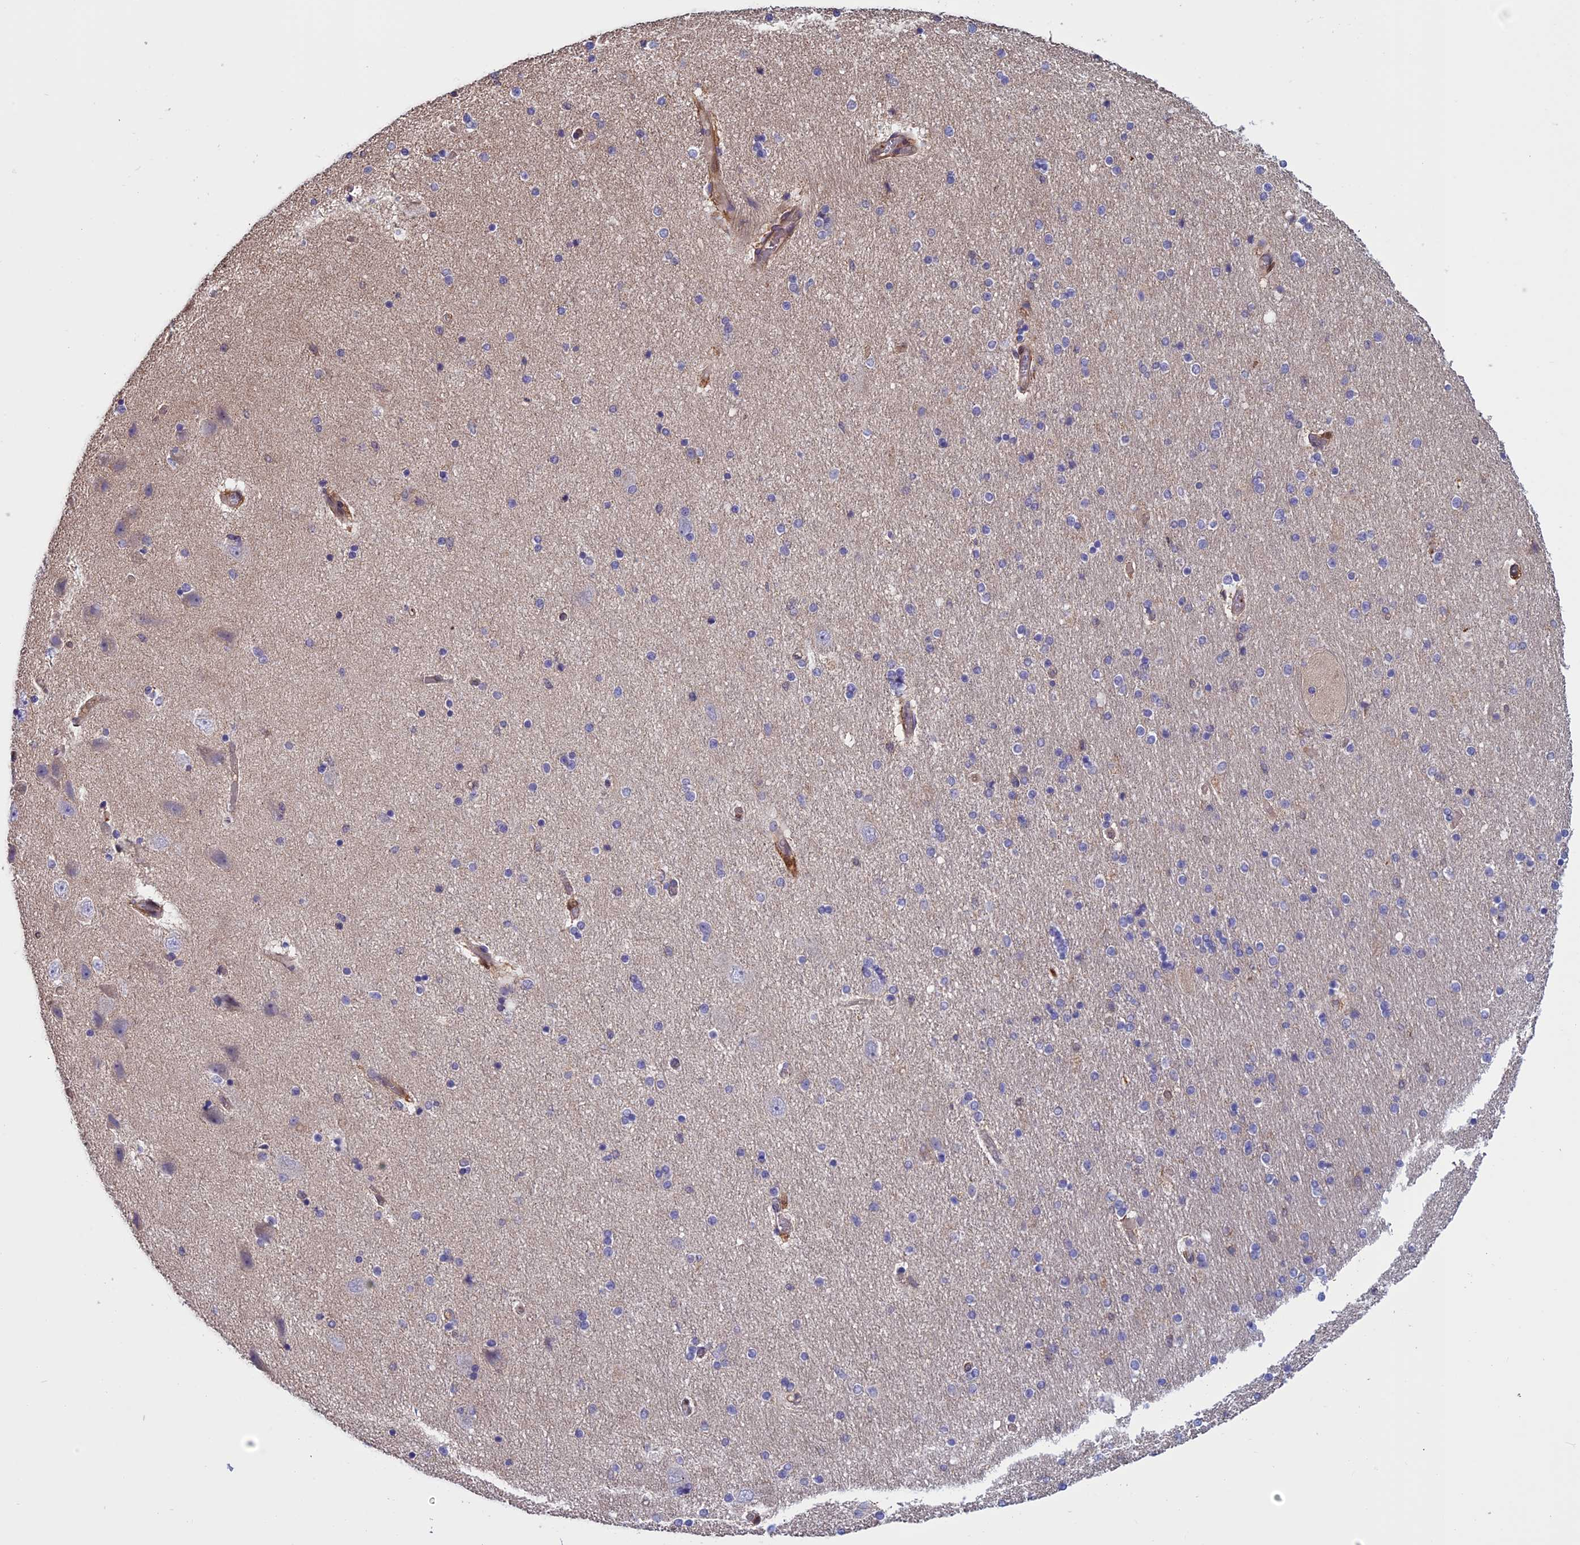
{"staining": {"intensity": "negative", "quantity": "none", "location": "none"}, "tissue": "hippocampus", "cell_type": "Glial cells", "image_type": "normal", "snomed": [{"axis": "morphology", "description": "Normal tissue, NOS"}, {"axis": "topography", "description": "Hippocampus"}], "caption": "Immunohistochemical staining of unremarkable human hippocampus reveals no significant expression in glial cells.", "gene": "ARHGAP18", "patient": {"sex": "female", "age": 54}}